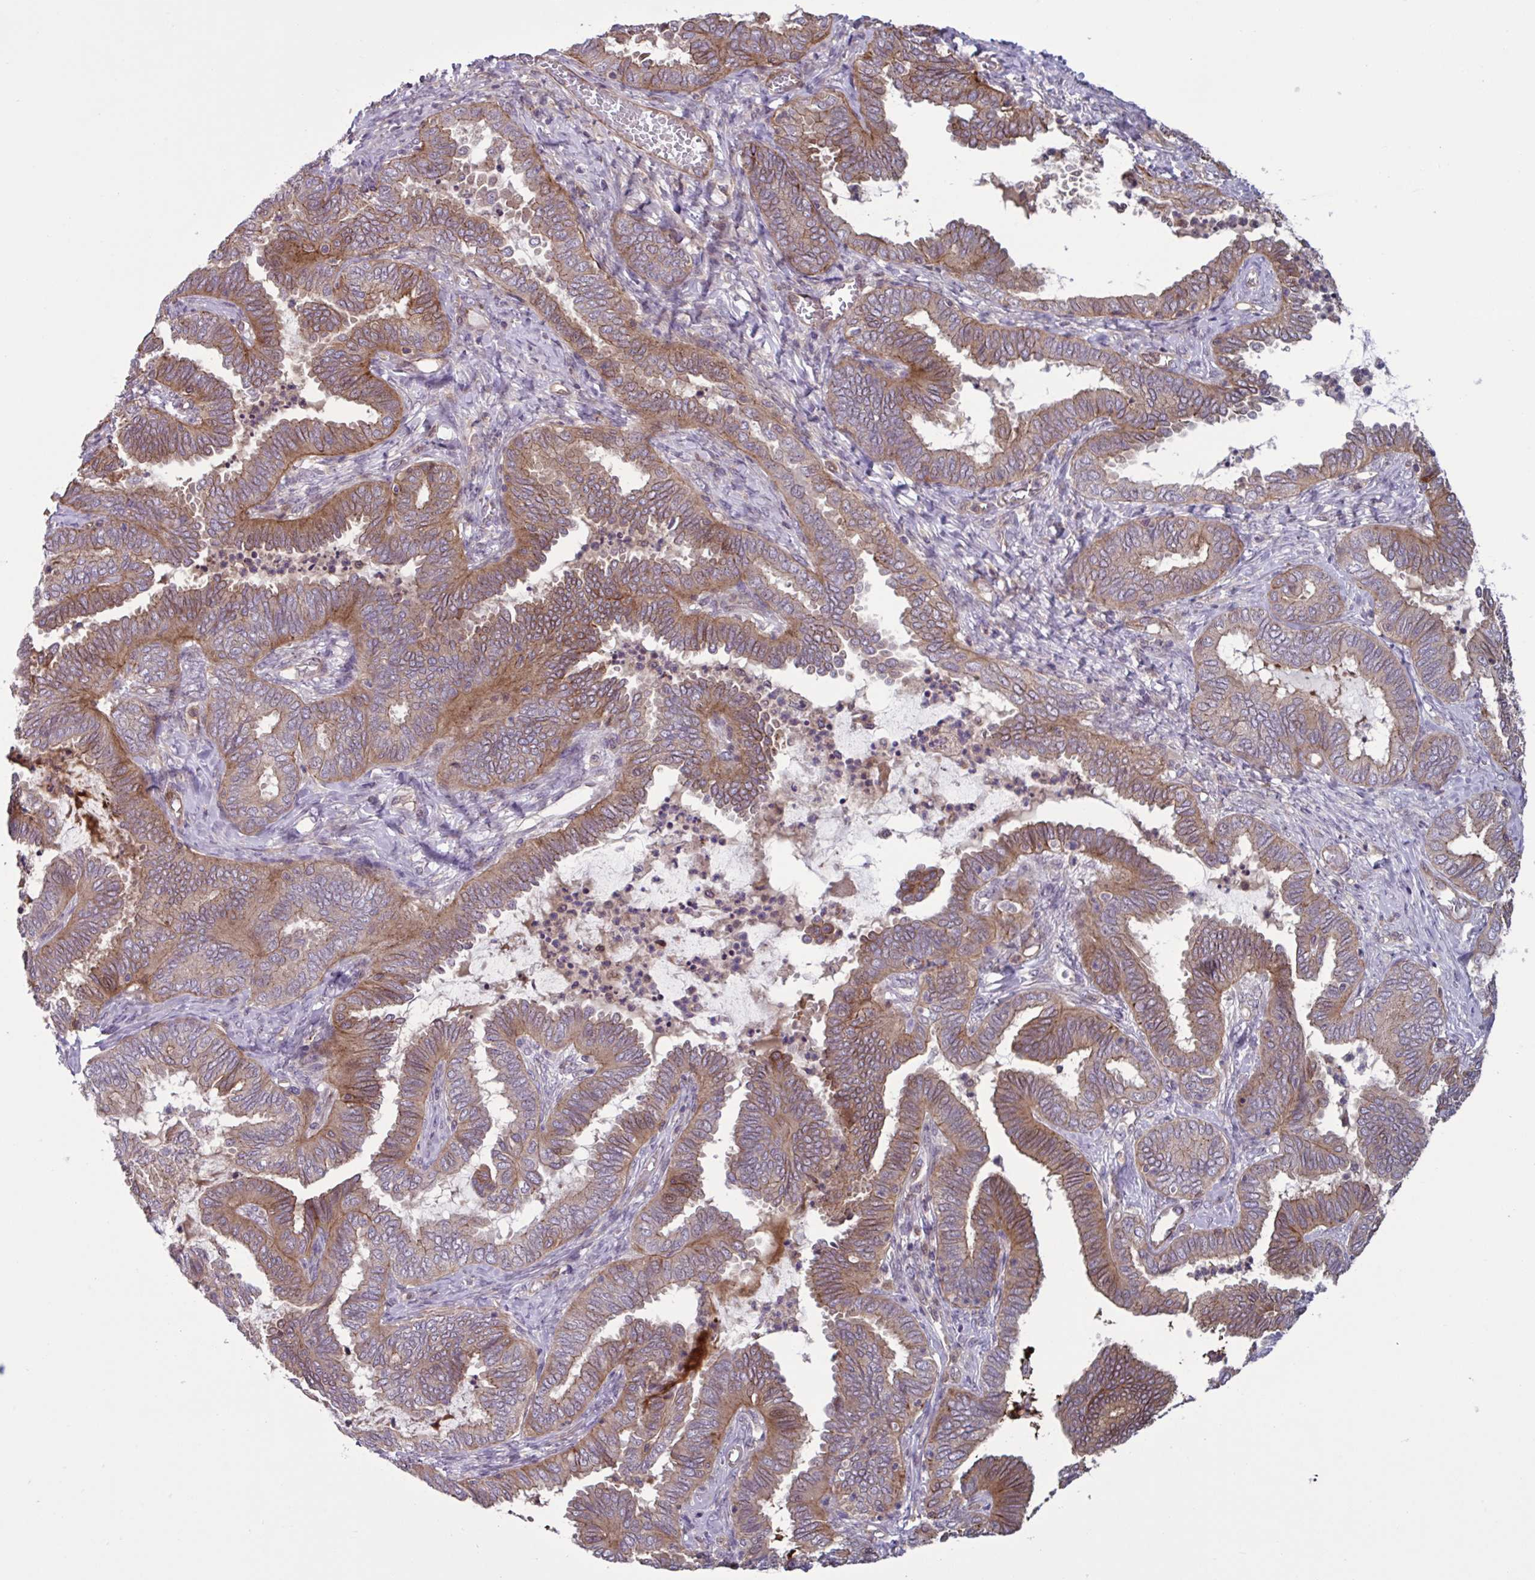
{"staining": {"intensity": "moderate", "quantity": "25%-75%", "location": "cytoplasmic/membranous,nuclear"}, "tissue": "ovarian cancer", "cell_type": "Tumor cells", "image_type": "cancer", "snomed": [{"axis": "morphology", "description": "Carcinoma, endometroid"}, {"axis": "topography", "description": "Ovary"}], "caption": "Tumor cells demonstrate medium levels of moderate cytoplasmic/membranous and nuclear staining in about 25%-75% of cells in ovarian cancer (endometroid carcinoma).", "gene": "GLTP", "patient": {"sex": "female", "age": 70}}